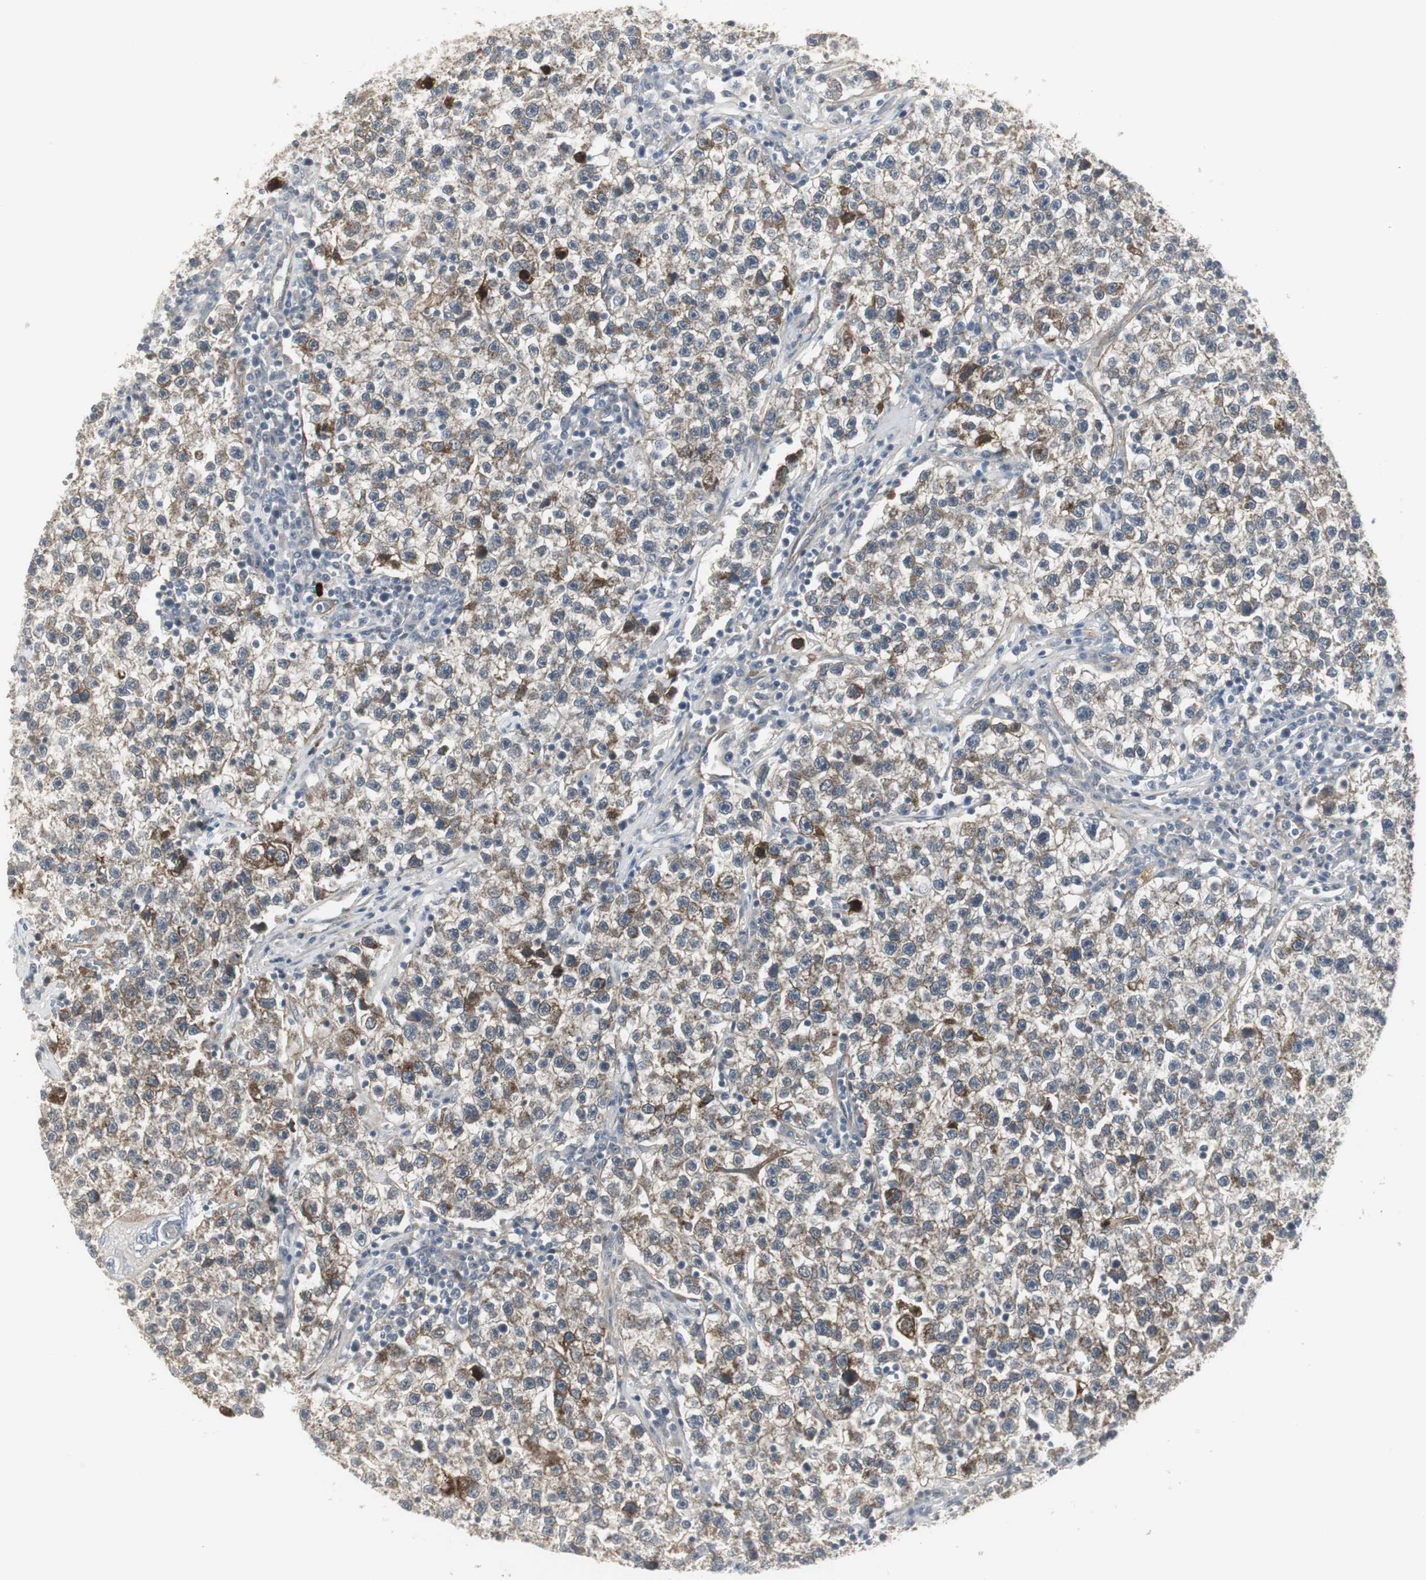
{"staining": {"intensity": "moderate", "quantity": ">75%", "location": "cytoplasmic/membranous"}, "tissue": "testis cancer", "cell_type": "Tumor cells", "image_type": "cancer", "snomed": [{"axis": "morphology", "description": "Seminoma, NOS"}, {"axis": "topography", "description": "Testis"}], "caption": "Seminoma (testis) stained with immunohistochemistry (IHC) shows moderate cytoplasmic/membranous staining in about >75% of tumor cells. (DAB (3,3'-diaminobenzidine) = brown stain, brightfield microscopy at high magnification).", "gene": "SCYL3", "patient": {"sex": "male", "age": 22}}